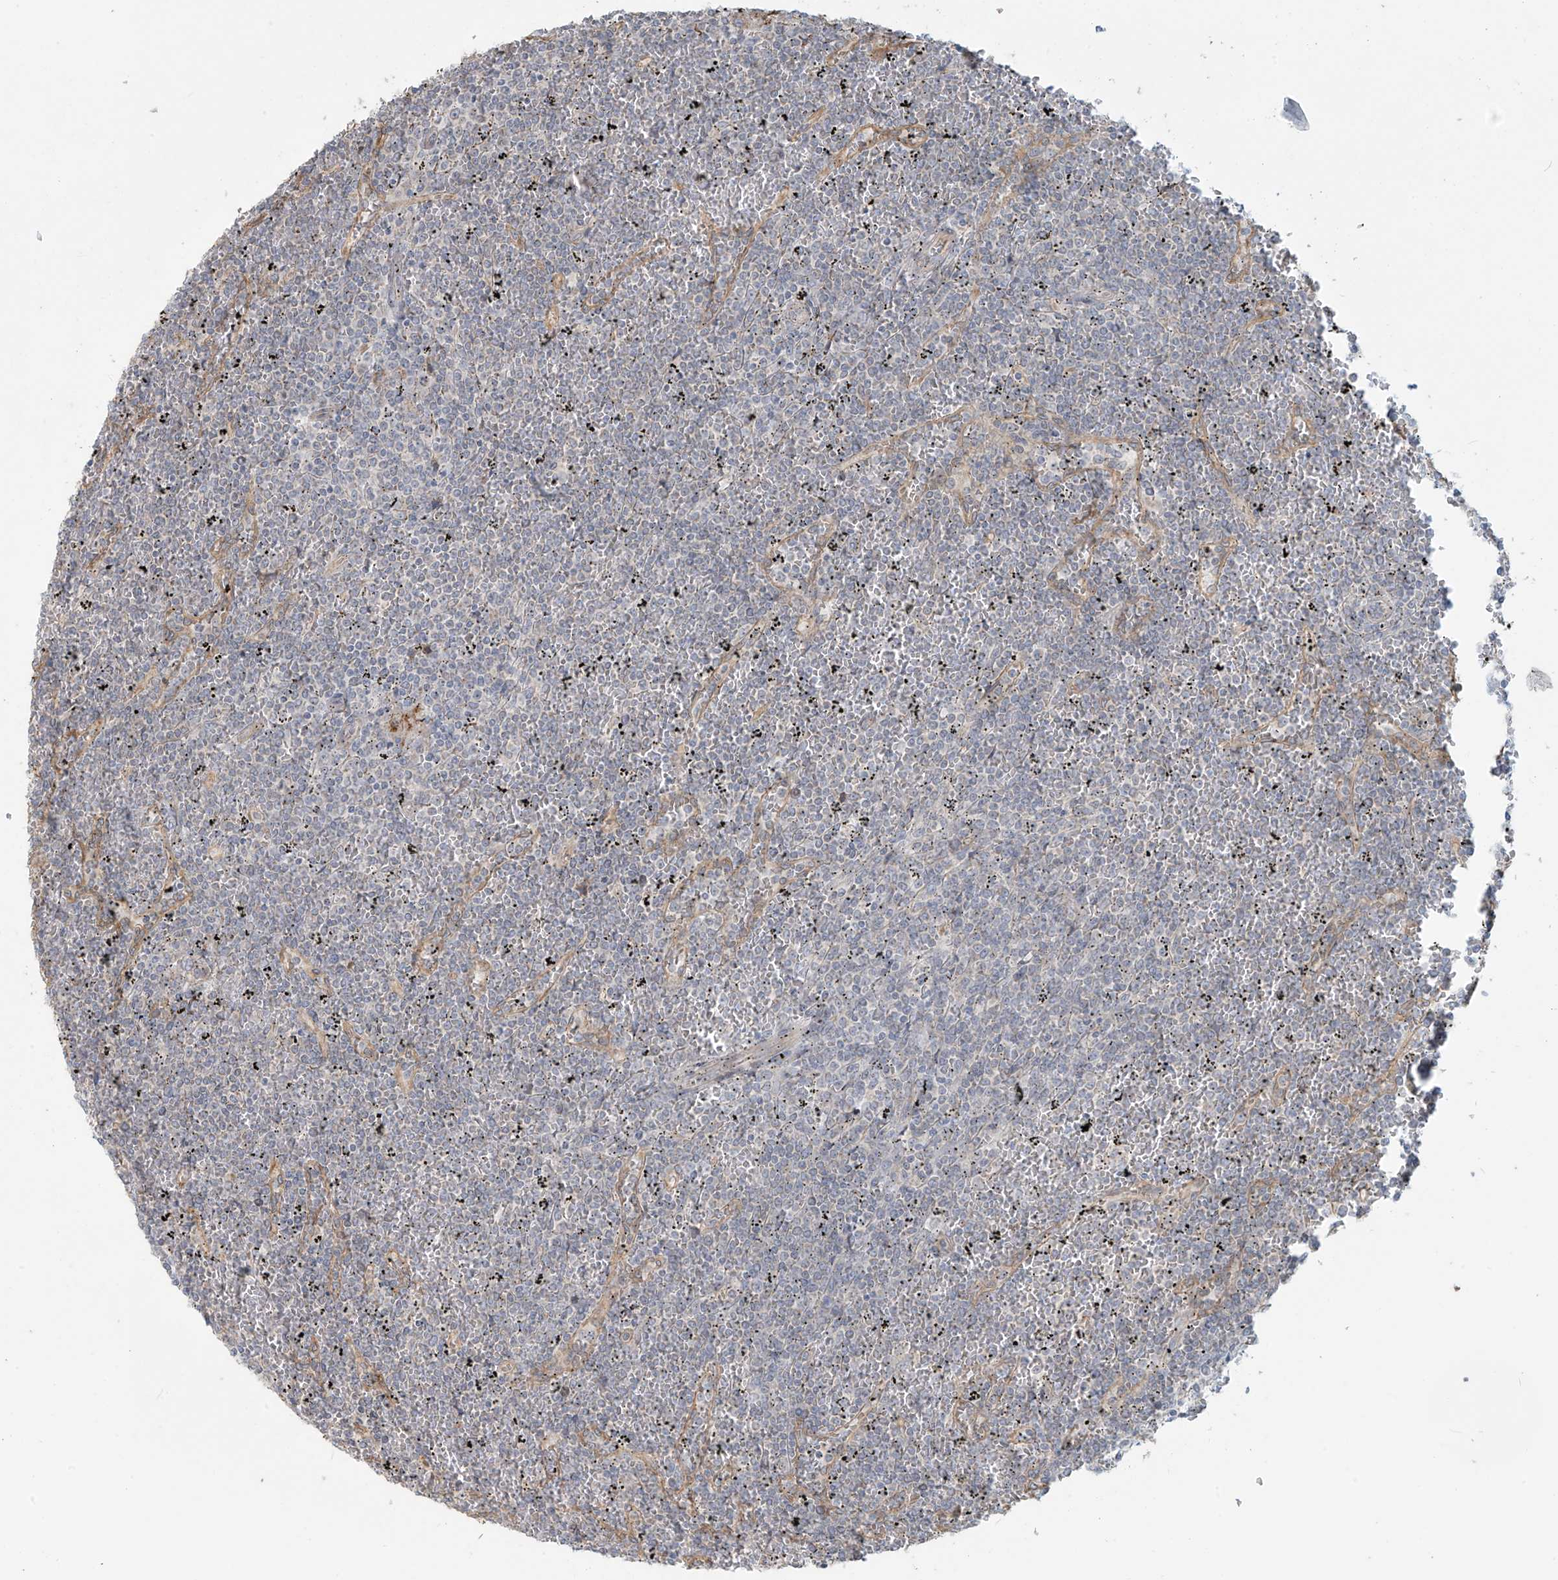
{"staining": {"intensity": "negative", "quantity": "none", "location": "none"}, "tissue": "lymphoma", "cell_type": "Tumor cells", "image_type": "cancer", "snomed": [{"axis": "morphology", "description": "Malignant lymphoma, non-Hodgkin's type, Low grade"}, {"axis": "topography", "description": "Spleen"}], "caption": "The image shows no significant expression in tumor cells of lymphoma.", "gene": "MAGIX", "patient": {"sex": "female", "age": 19}}